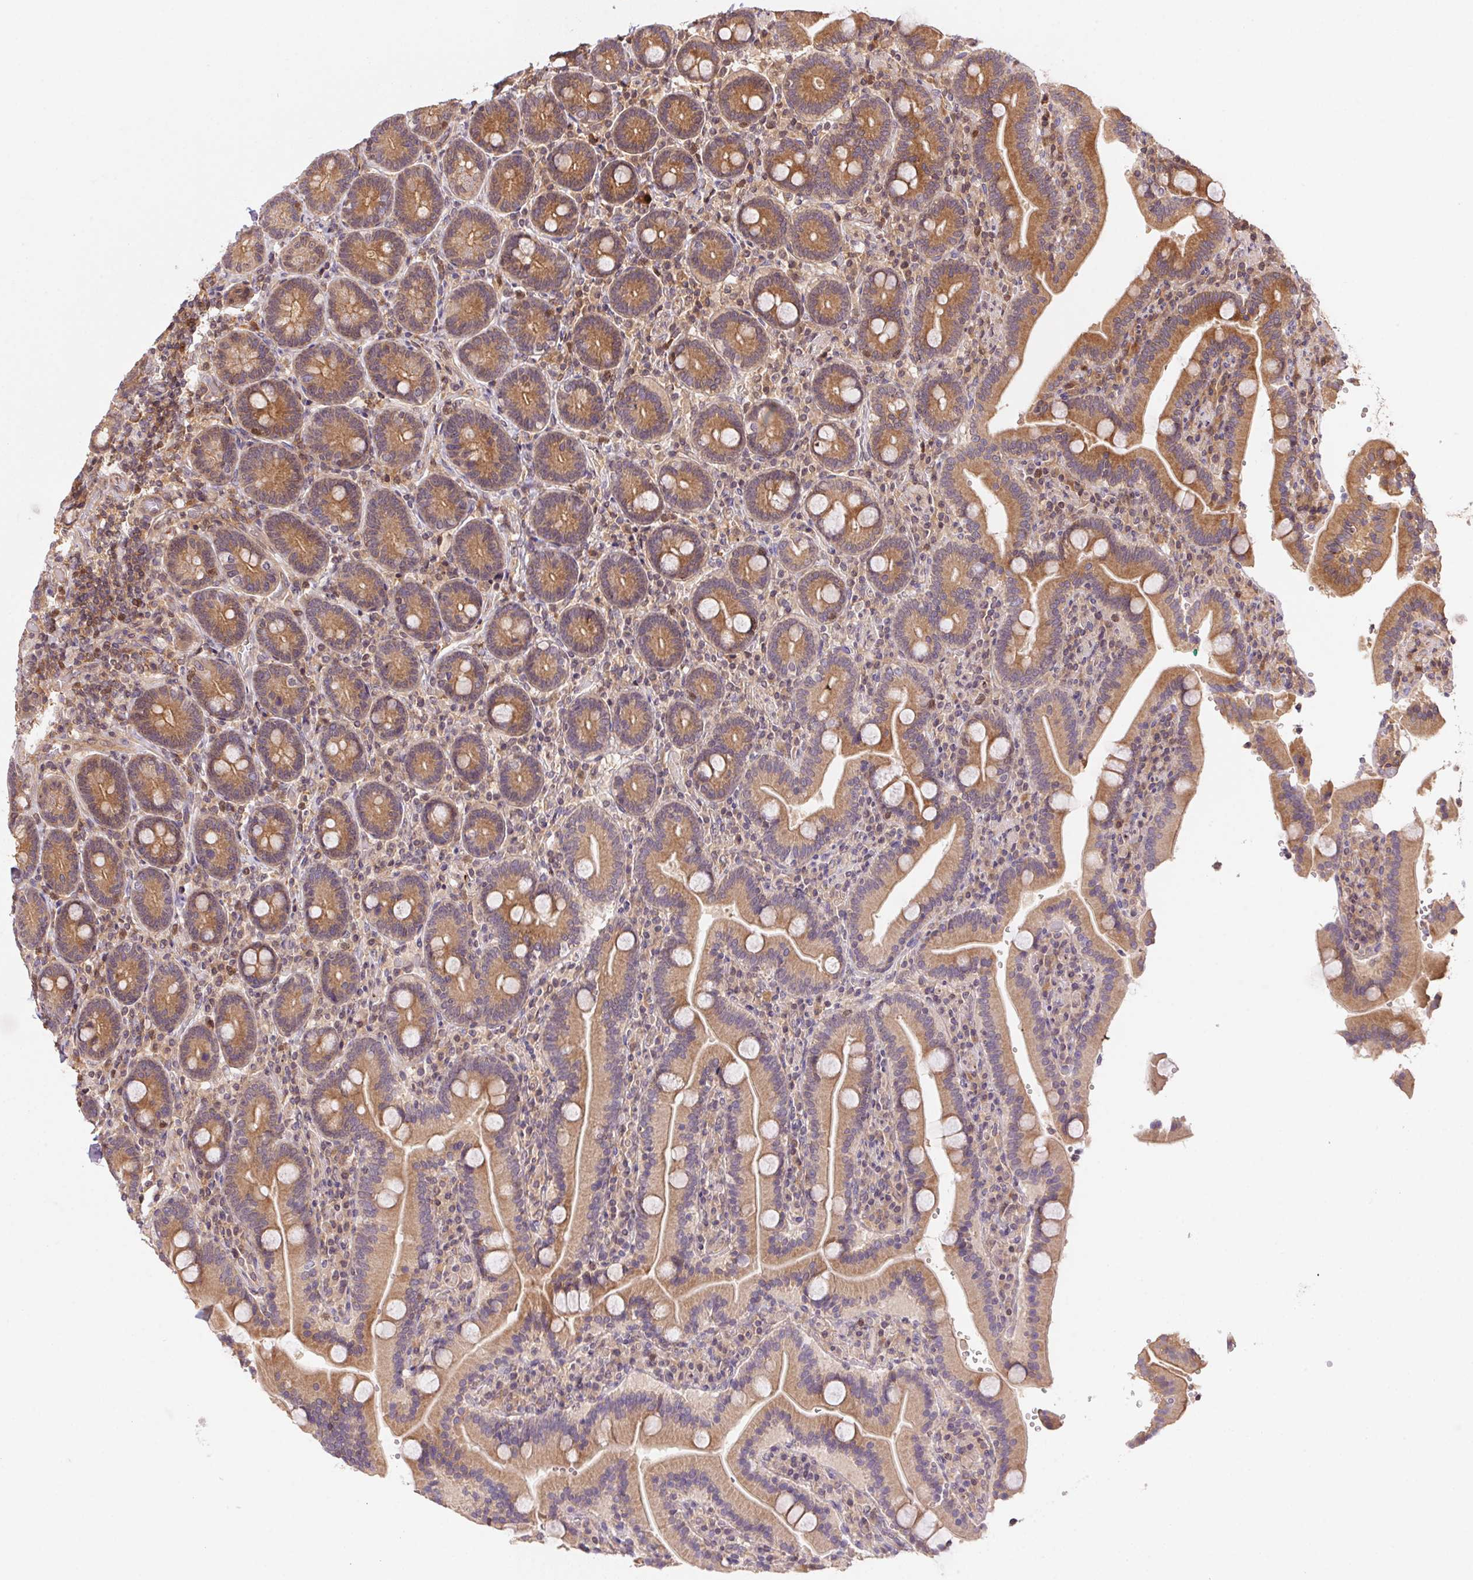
{"staining": {"intensity": "weak", "quantity": ">75%", "location": "cytoplasmic/membranous"}, "tissue": "duodenum", "cell_type": "Glandular cells", "image_type": "normal", "snomed": [{"axis": "morphology", "description": "Normal tissue, NOS"}, {"axis": "topography", "description": "Duodenum"}], "caption": "DAB (3,3'-diaminobenzidine) immunohistochemical staining of unremarkable duodenum demonstrates weak cytoplasmic/membranous protein positivity in approximately >75% of glandular cells.", "gene": "MEX3D", "patient": {"sex": "female", "age": 62}}